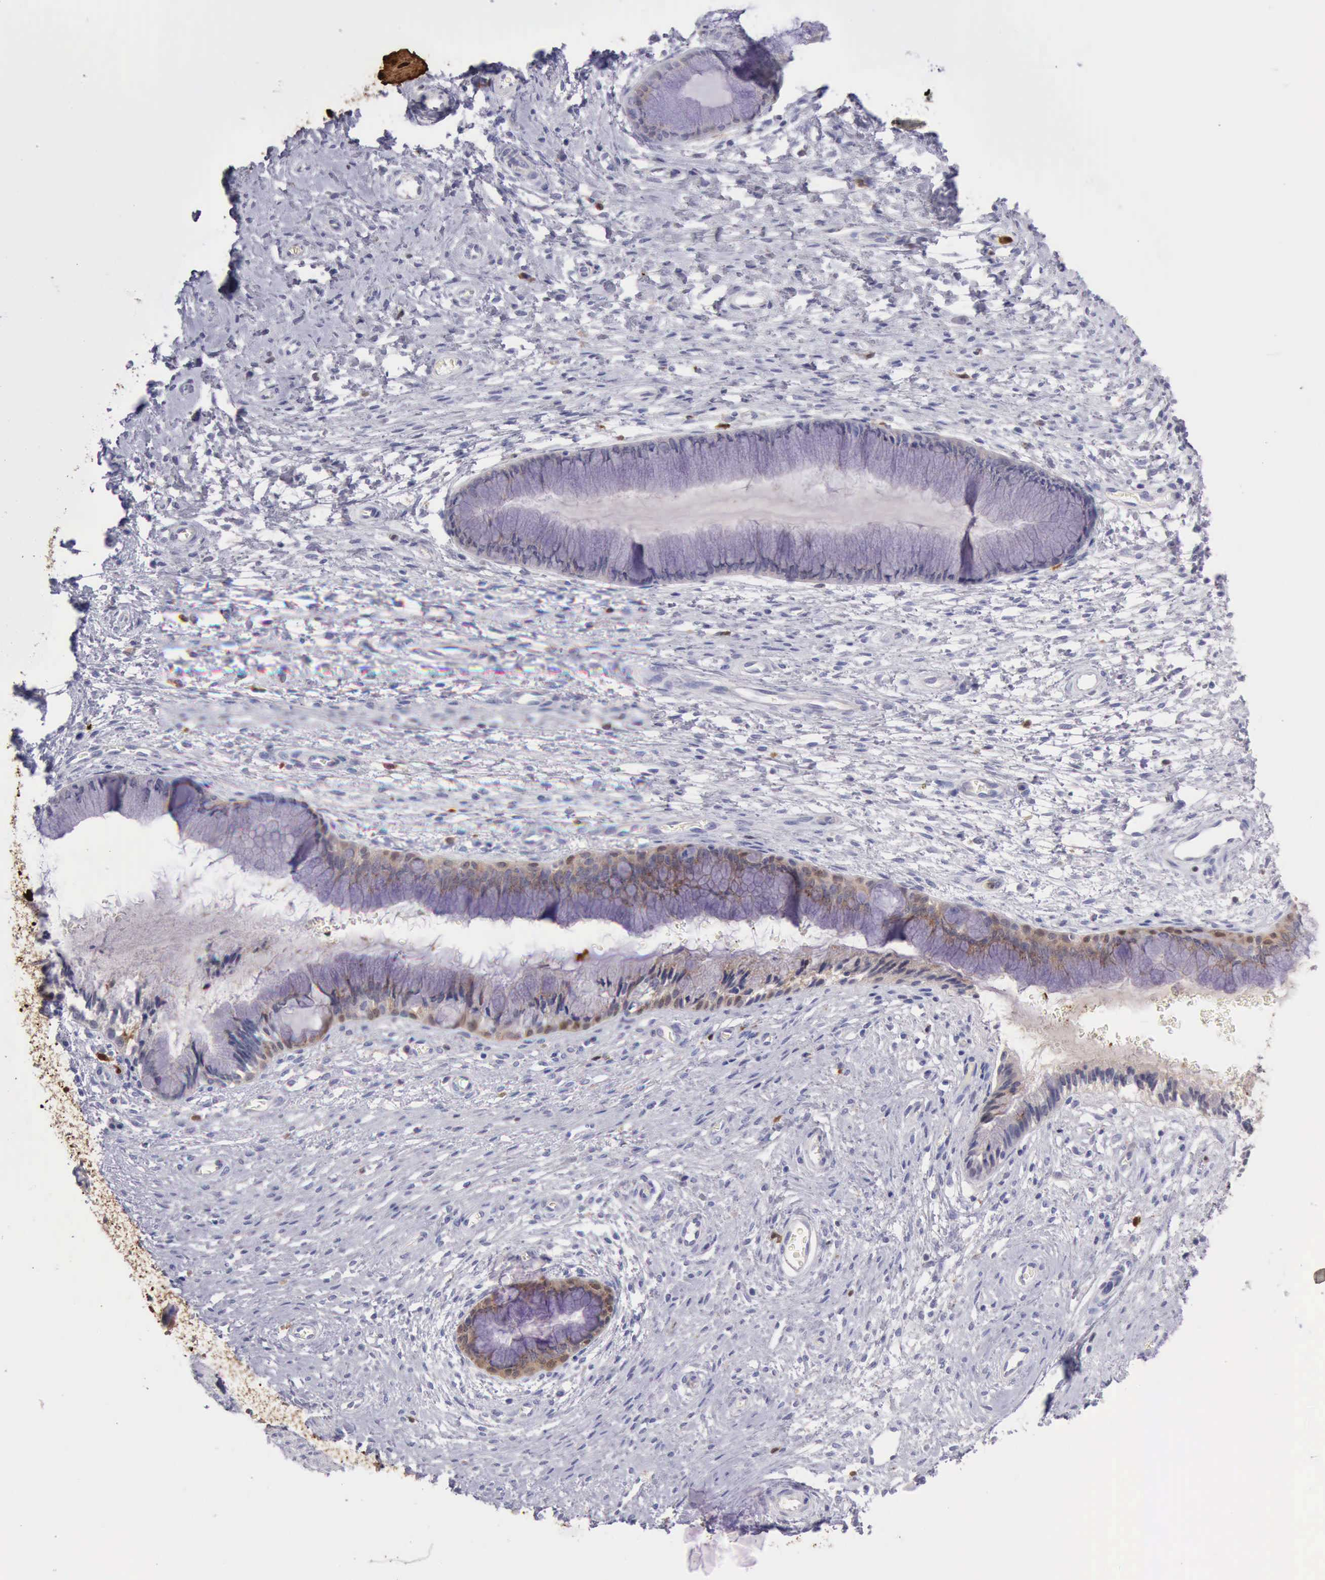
{"staining": {"intensity": "weak", "quantity": "25%-75%", "location": "cytoplasmic/membranous"}, "tissue": "cervix", "cell_type": "Glandular cells", "image_type": "normal", "snomed": [{"axis": "morphology", "description": "Normal tissue, NOS"}, {"axis": "topography", "description": "Cervix"}], "caption": "Immunohistochemical staining of unremarkable cervix demonstrates low levels of weak cytoplasmic/membranous expression in about 25%-75% of glandular cells.", "gene": "CSTA", "patient": {"sex": "female", "age": 27}}